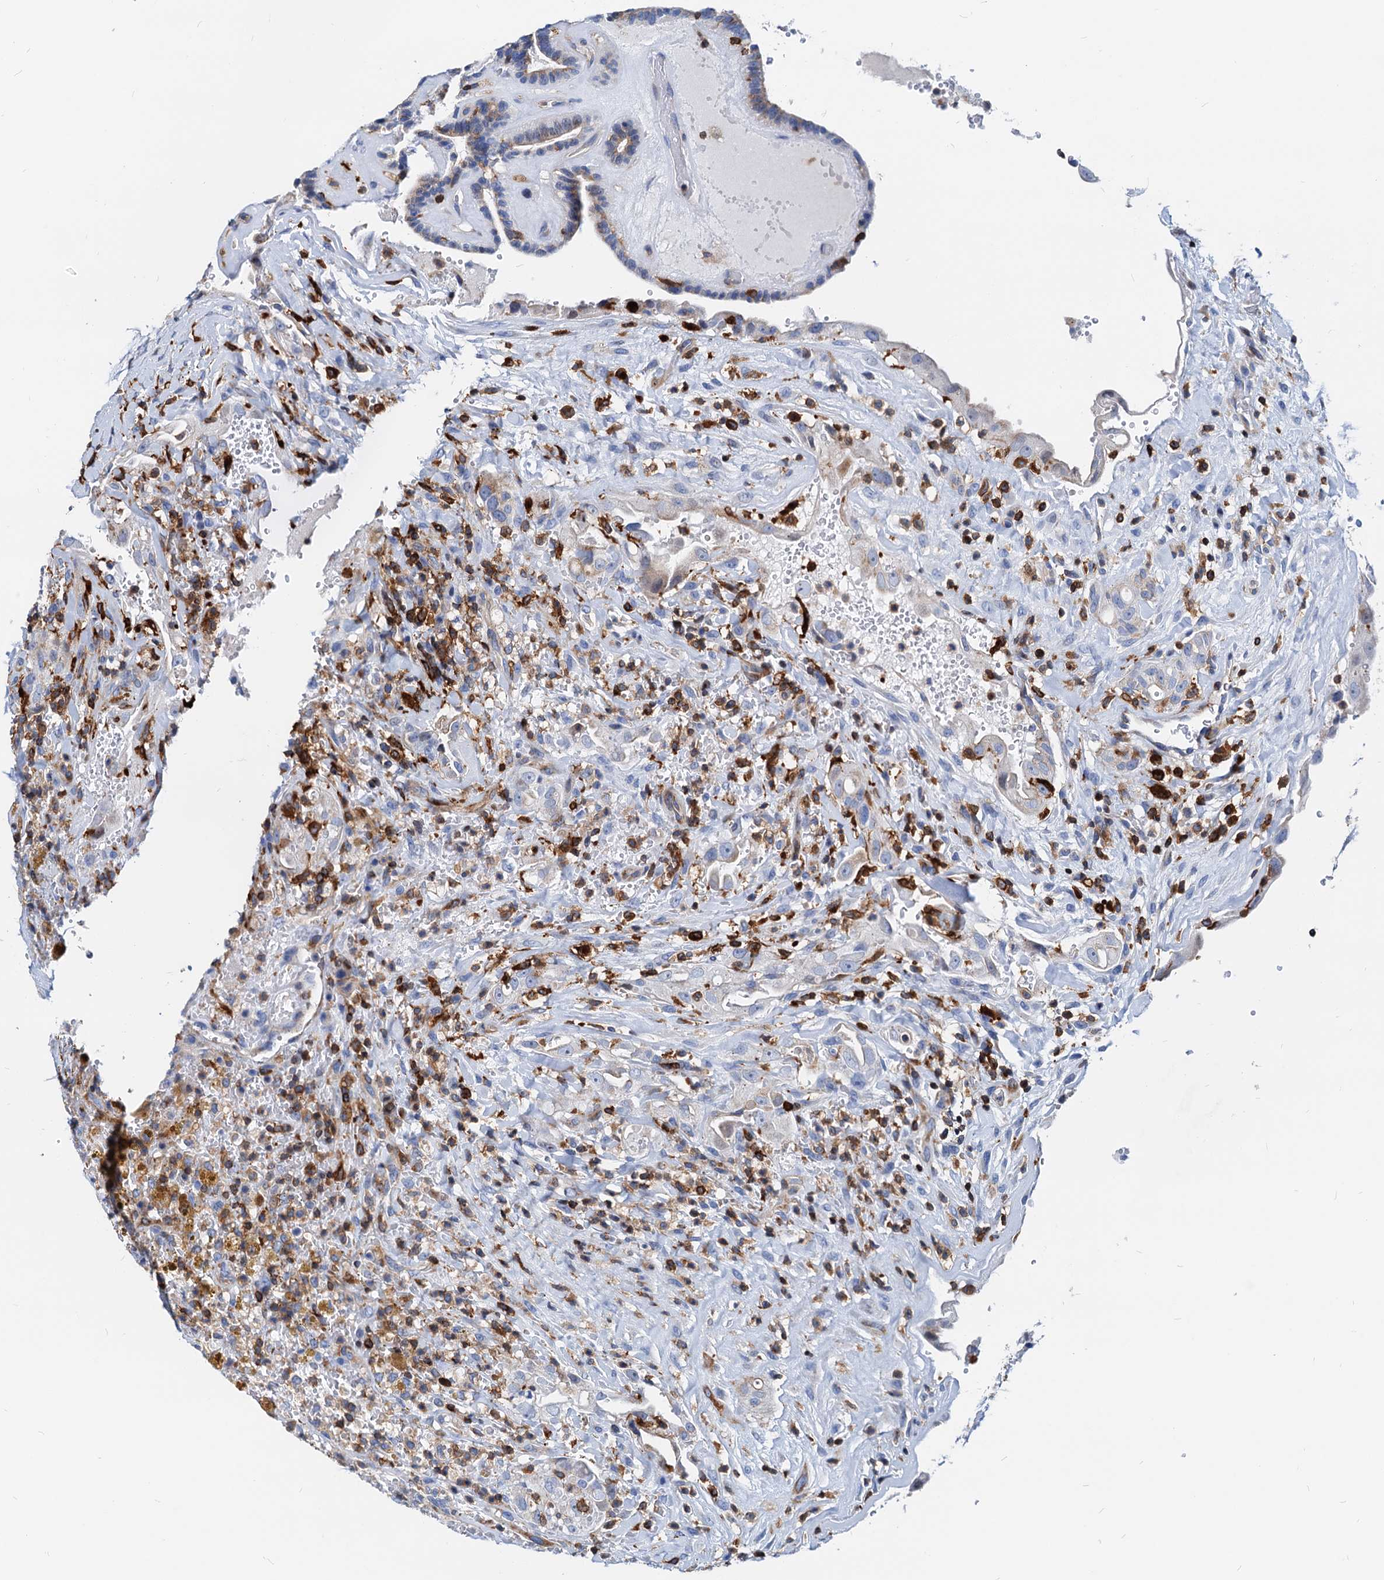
{"staining": {"intensity": "negative", "quantity": "none", "location": "none"}, "tissue": "thyroid cancer", "cell_type": "Tumor cells", "image_type": "cancer", "snomed": [{"axis": "morphology", "description": "Papillary adenocarcinoma, NOS"}, {"axis": "topography", "description": "Thyroid gland"}], "caption": "This is a micrograph of IHC staining of thyroid cancer (papillary adenocarcinoma), which shows no positivity in tumor cells. The staining is performed using DAB brown chromogen with nuclei counter-stained in using hematoxylin.", "gene": "LCP2", "patient": {"sex": "male", "age": 77}}